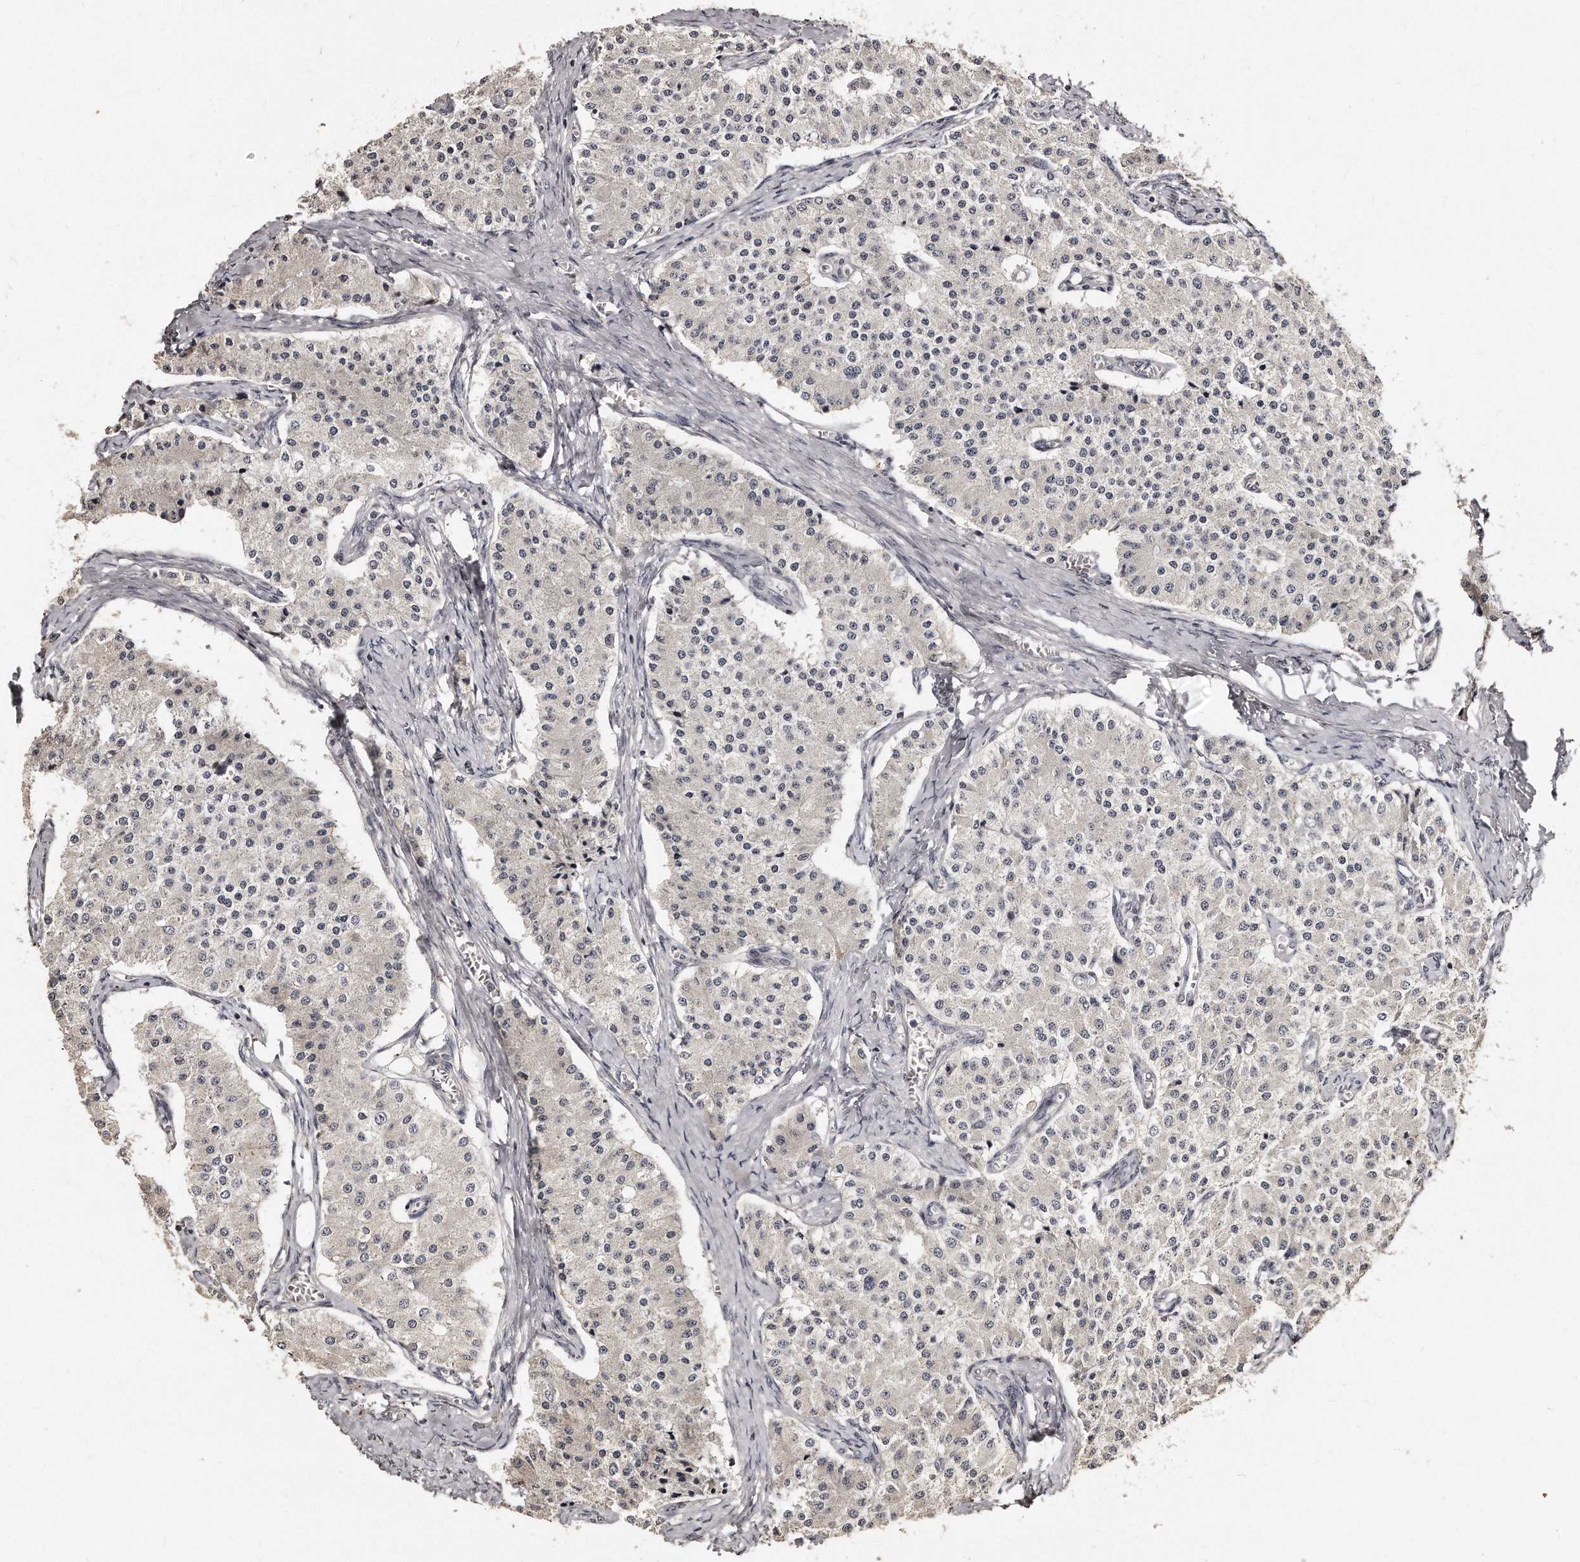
{"staining": {"intensity": "negative", "quantity": "none", "location": "none"}, "tissue": "carcinoid", "cell_type": "Tumor cells", "image_type": "cancer", "snomed": [{"axis": "morphology", "description": "Carcinoid, malignant, NOS"}, {"axis": "topography", "description": "Colon"}], "caption": "This is an immunohistochemistry (IHC) micrograph of carcinoid. There is no expression in tumor cells.", "gene": "TSHR", "patient": {"sex": "female", "age": 52}}